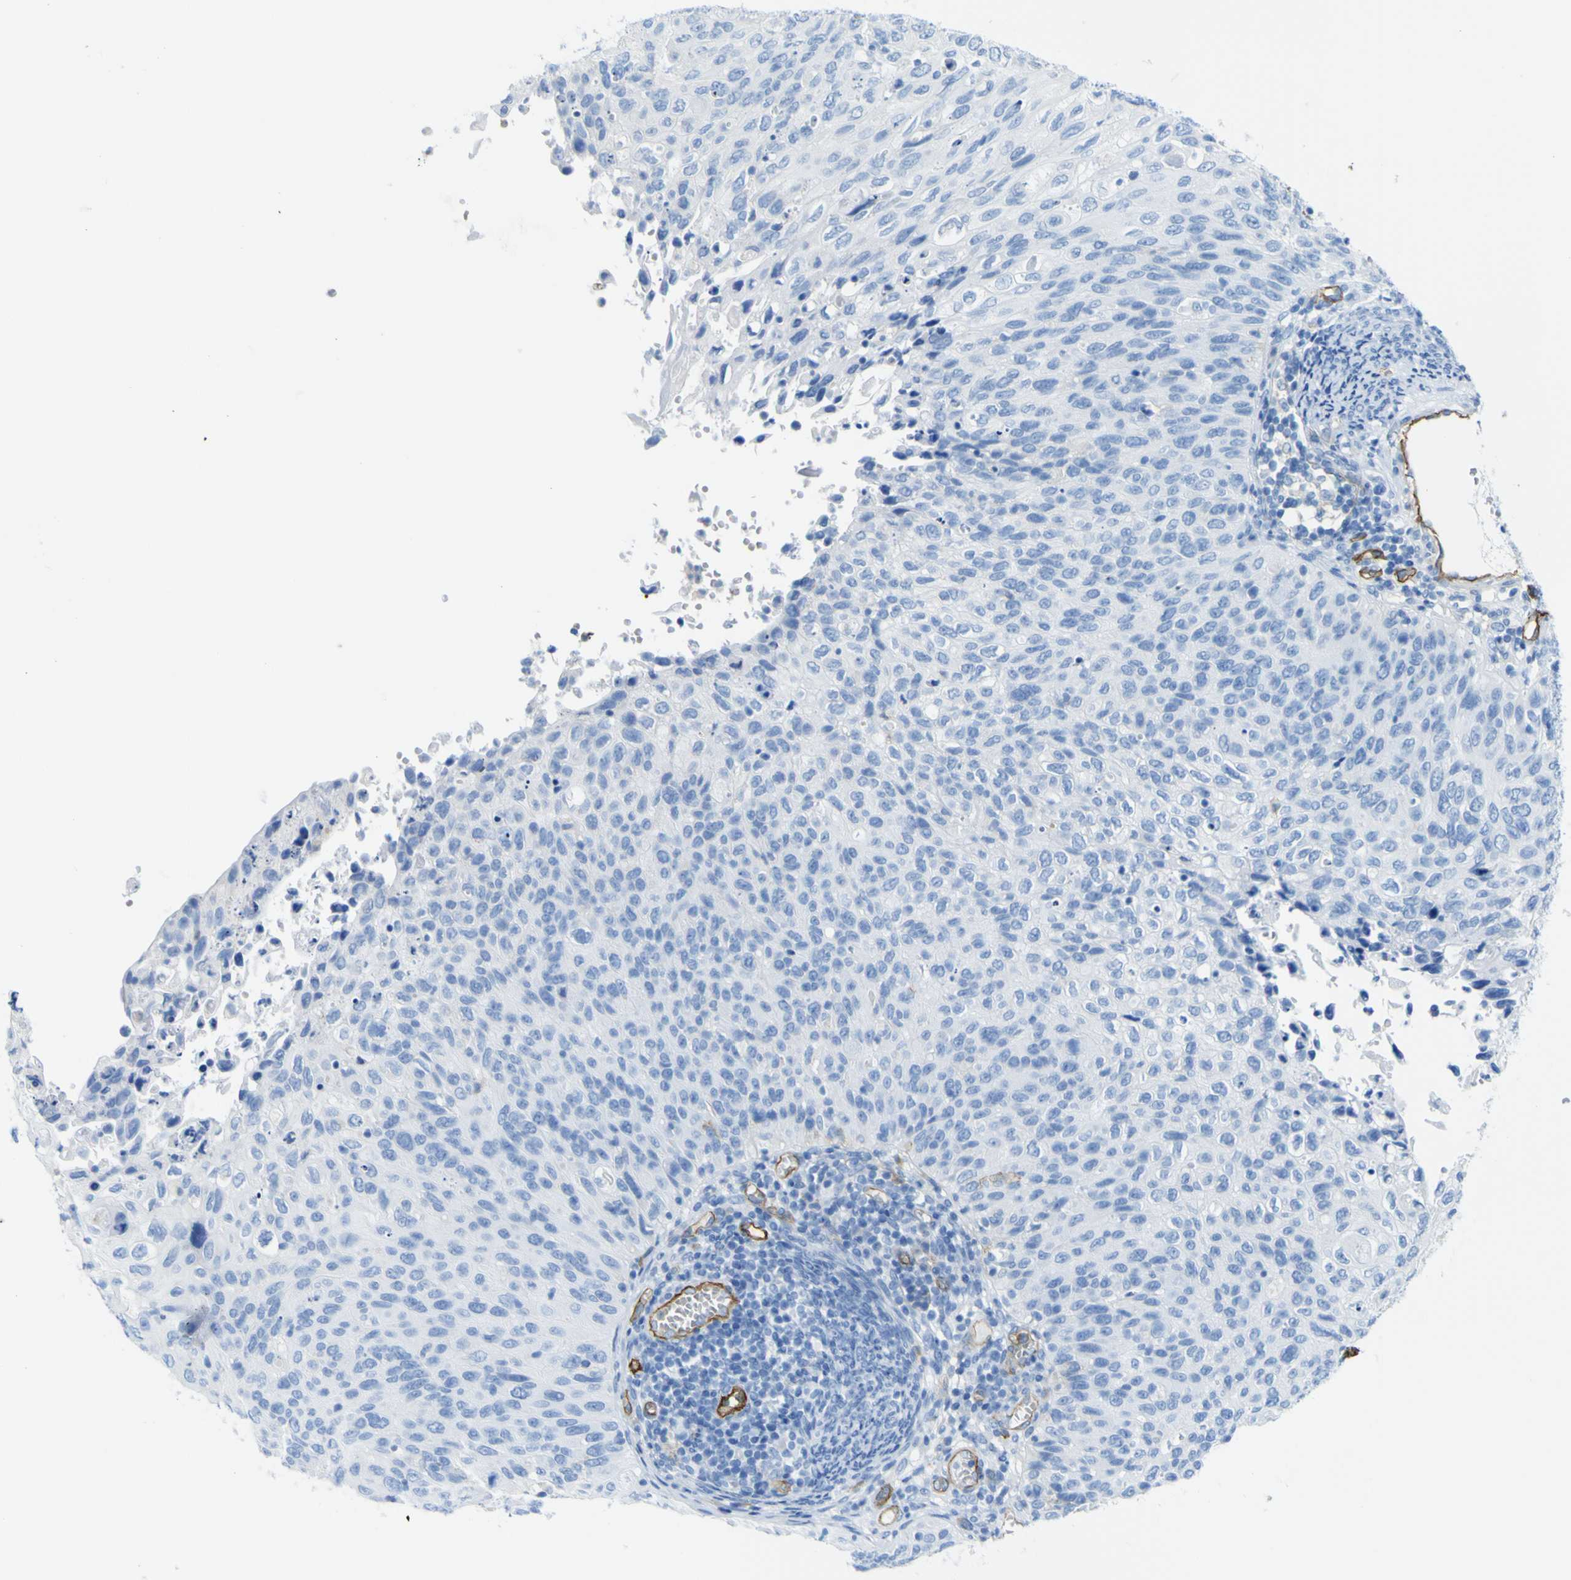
{"staining": {"intensity": "negative", "quantity": "none", "location": "none"}, "tissue": "cervical cancer", "cell_type": "Tumor cells", "image_type": "cancer", "snomed": [{"axis": "morphology", "description": "Squamous cell carcinoma, NOS"}, {"axis": "topography", "description": "Cervix"}], "caption": "This is an immunohistochemistry histopathology image of cervical squamous cell carcinoma. There is no staining in tumor cells.", "gene": "CD93", "patient": {"sex": "female", "age": 70}}